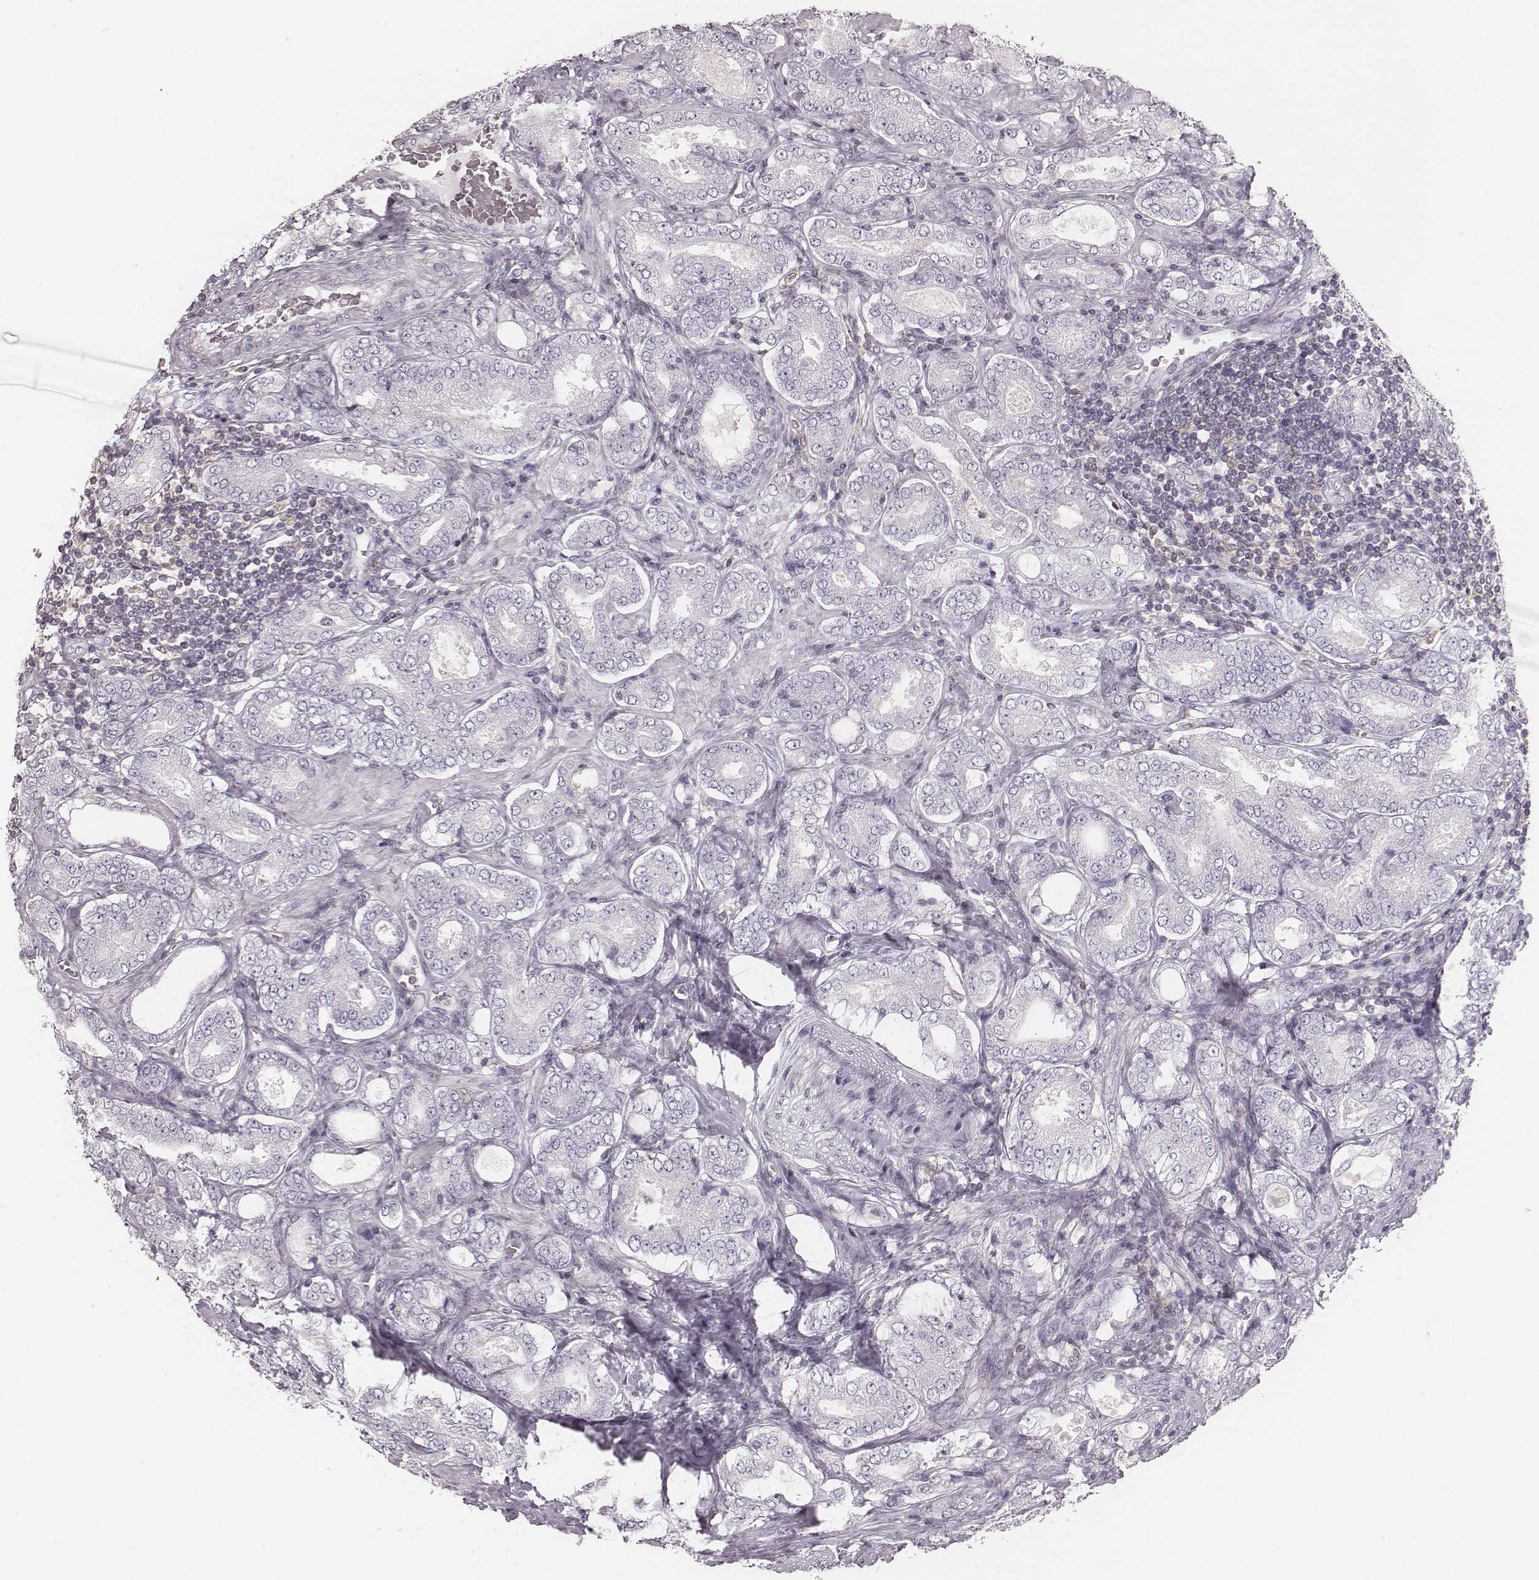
{"staining": {"intensity": "negative", "quantity": "none", "location": "none"}, "tissue": "prostate cancer", "cell_type": "Tumor cells", "image_type": "cancer", "snomed": [{"axis": "morphology", "description": "Adenocarcinoma, NOS"}, {"axis": "topography", "description": "Prostate"}], "caption": "The micrograph shows no staining of tumor cells in prostate adenocarcinoma. (IHC, brightfield microscopy, high magnification).", "gene": "ZNF365", "patient": {"sex": "male", "age": 64}}